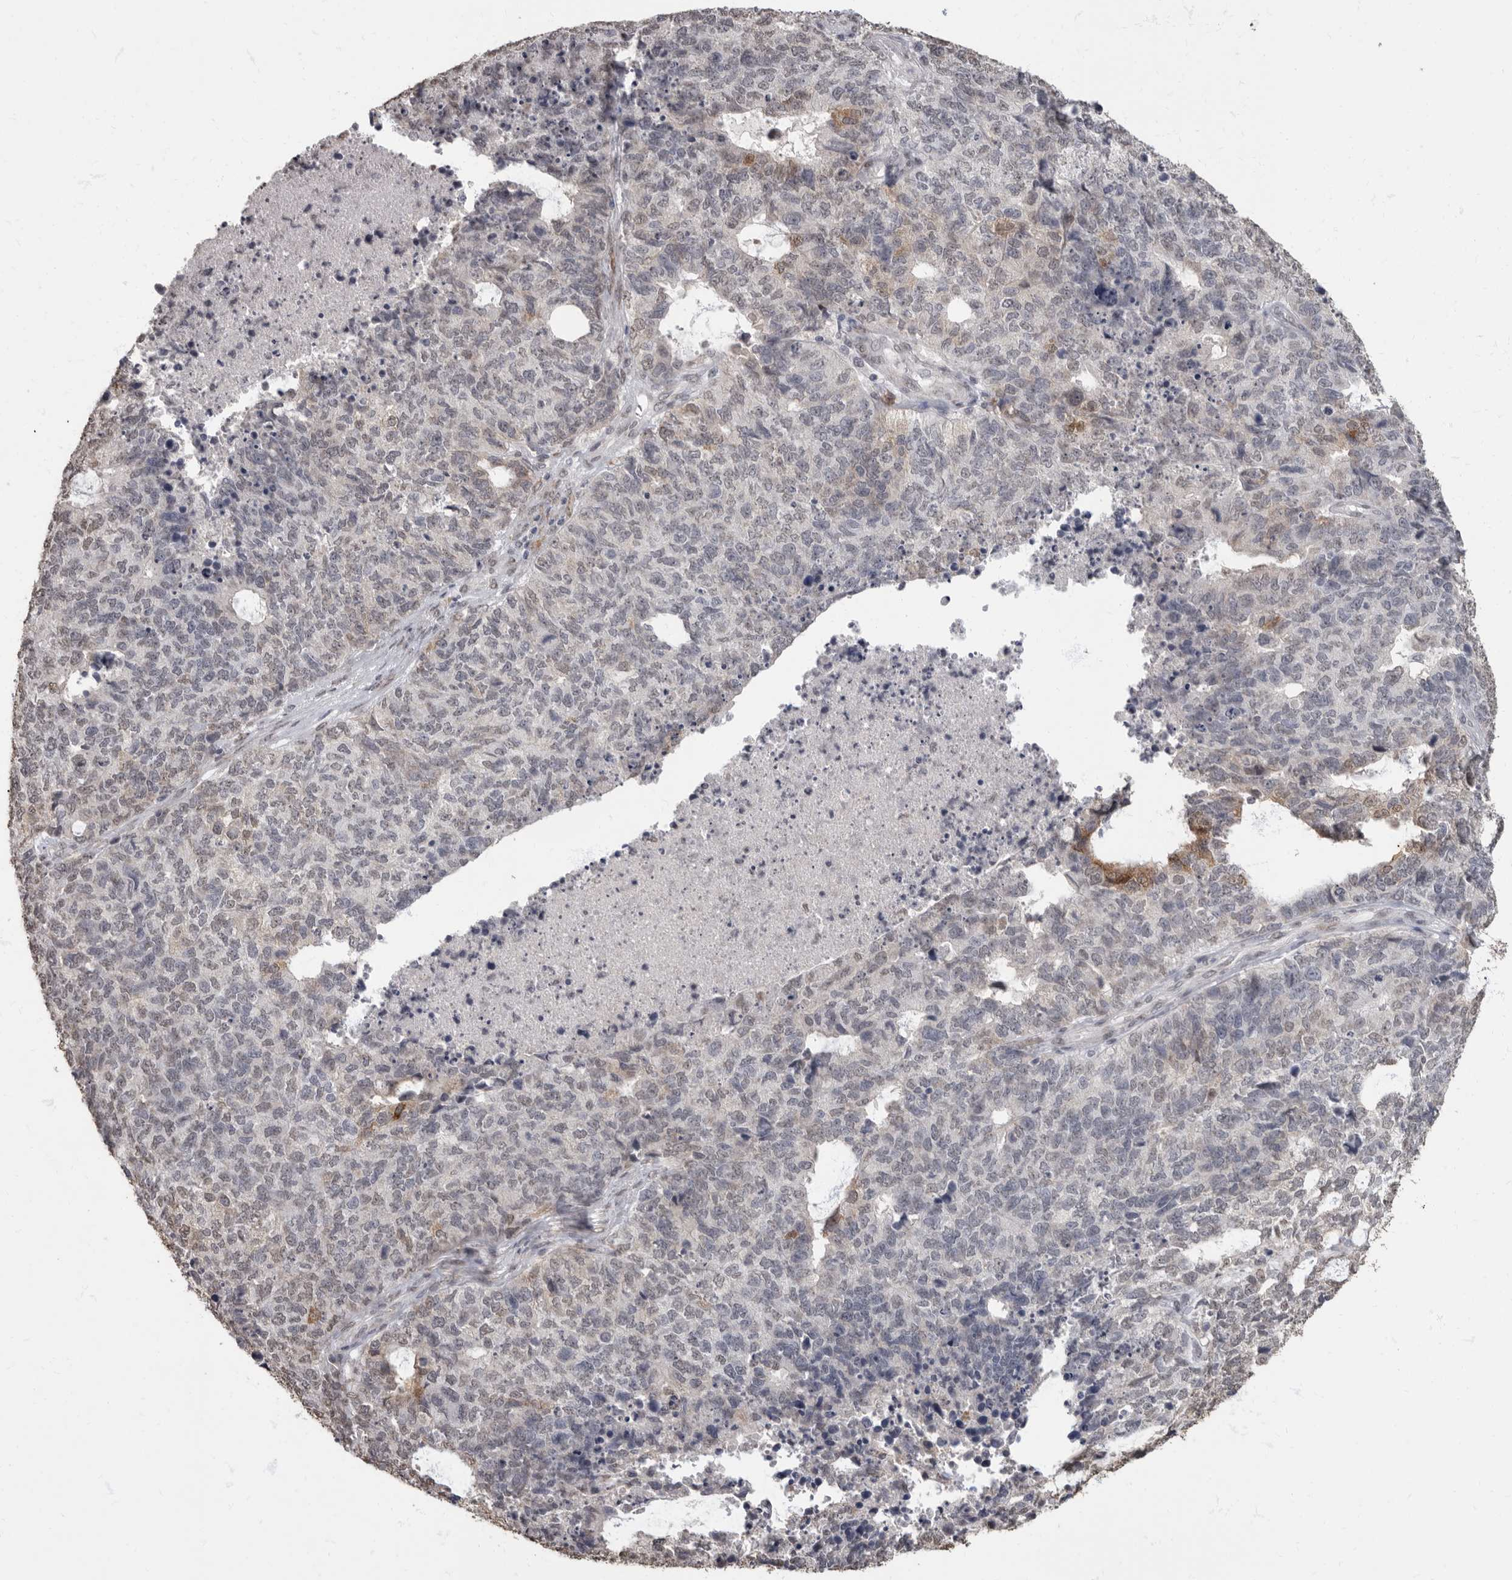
{"staining": {"intensity": "weak", "quantity": "<25%", "location": "cytoplasmic/membranous,nuclear"}, "tissue": "cervical cancer", "cell_type": "Tumor cells", "image_type": "cancer", "snomed": [{"axis": "morphology", "description": "Squamous cell carcinoma, NOS"}, {"axis": "topography", "description": "Cervix"}], "caption": "DAB (3,3'-diaminobenzidine) immunohistochemical staining of human squamous cell carcinoma (cervical) displays no significant positivity in tumor cells. (DAB (3,3'-diaminobenzidine) immunohistochemistry with hematoxylin counter stain).", "gene": "NBL1", "patient": {"sex": "female", "age": 63}}